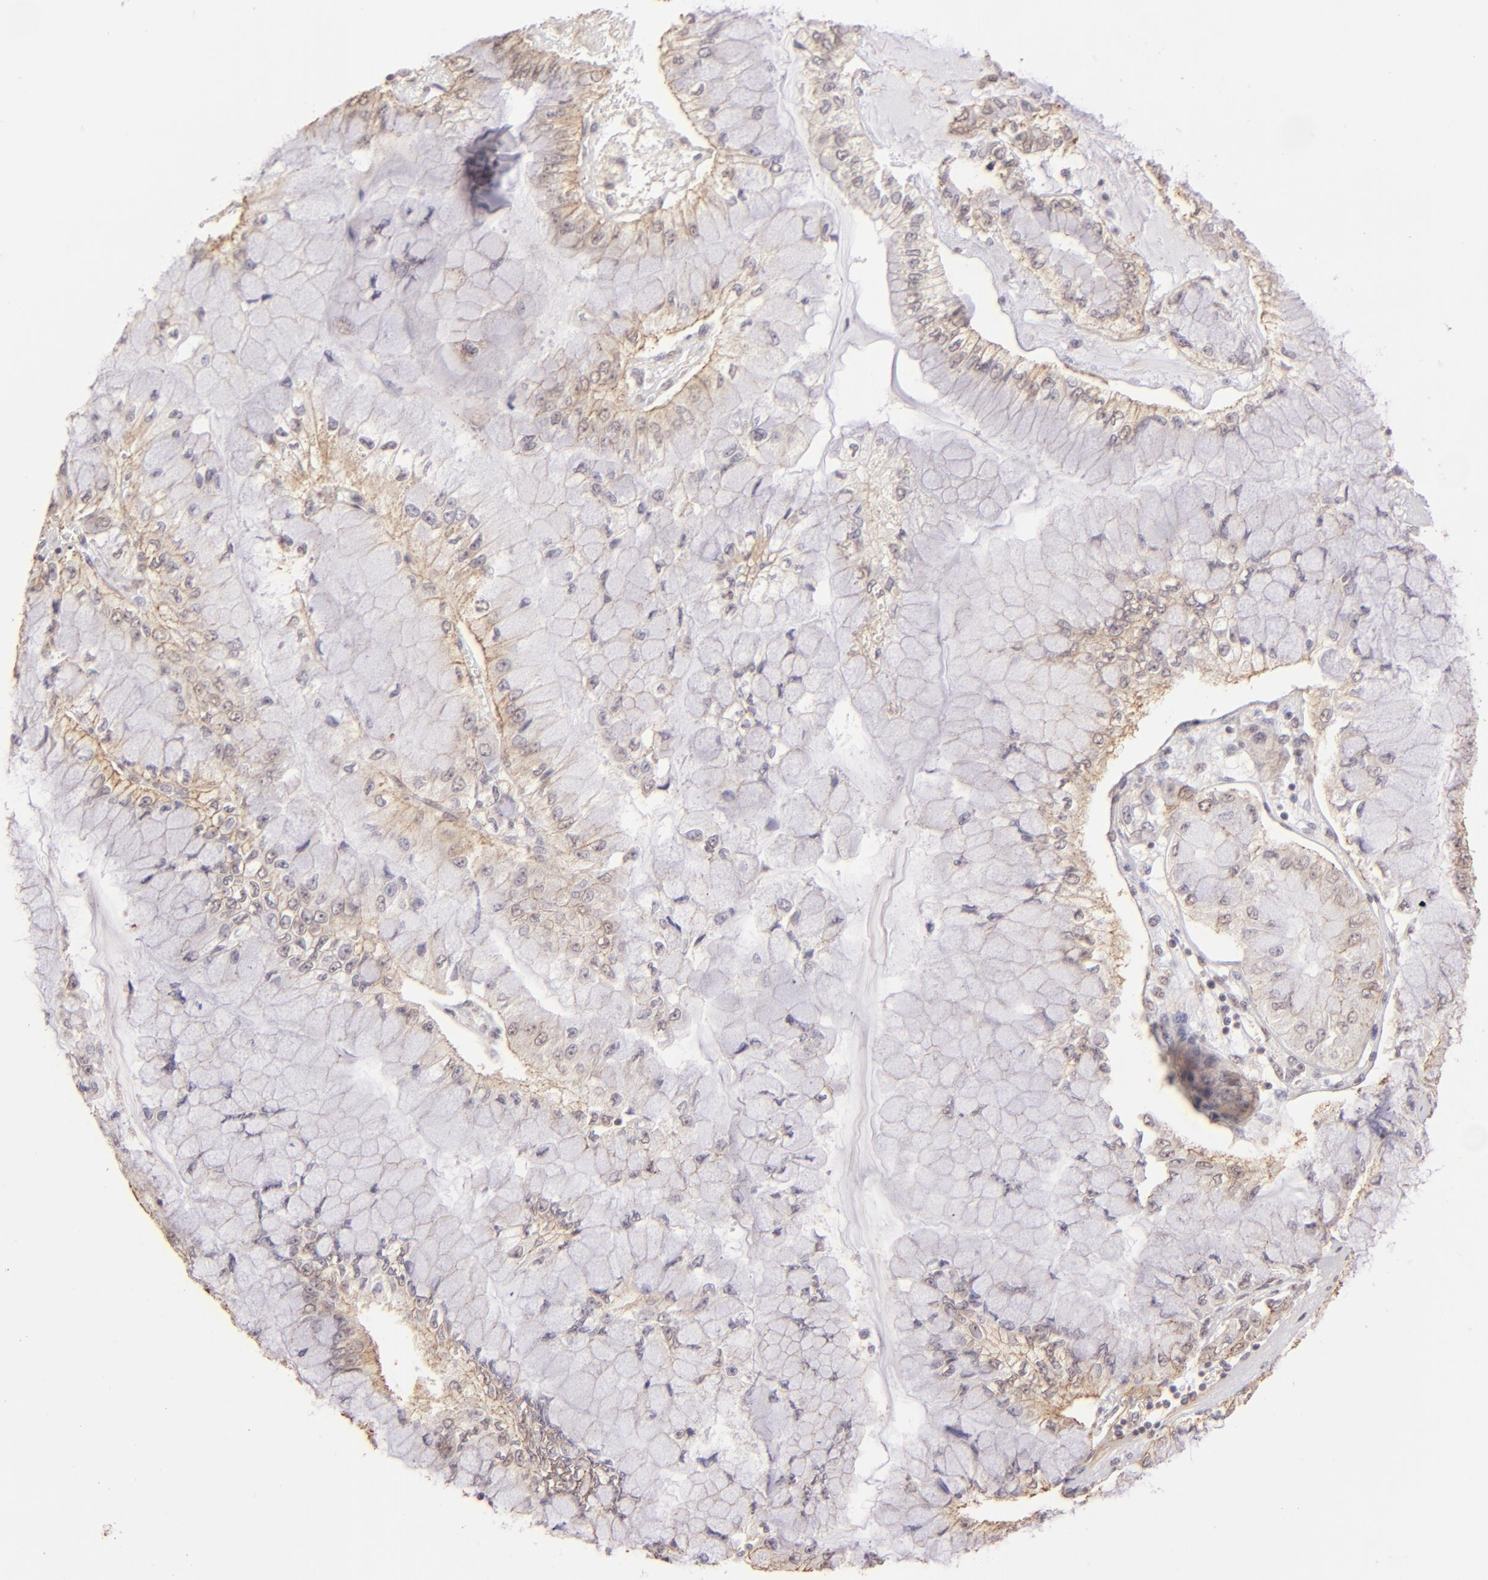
{"staining": {"intensity": "weak", "quantity": "25%-75%", "location": "cytoplasmic/membranous"}, "tissue": "liver cancer", "cell_type": "Tumor cells", "image_type": "cancer", "snomed": [{"axis": "morphology", "description": "Cholangiocarcinoma"}, {"axis": "topography", "description": "Liver"}], "caption": "Protein analysis of liver cancer (cholangiocarcinoma) tissue shows weak cytoplasmic/membranous positivity in about 25%-75% of tumor cells. (DAB IHC, brown staining for protein, blue staining for nuclei).", "gene": "CLDN1", "patient": {"sex": "female", "age": 79}}